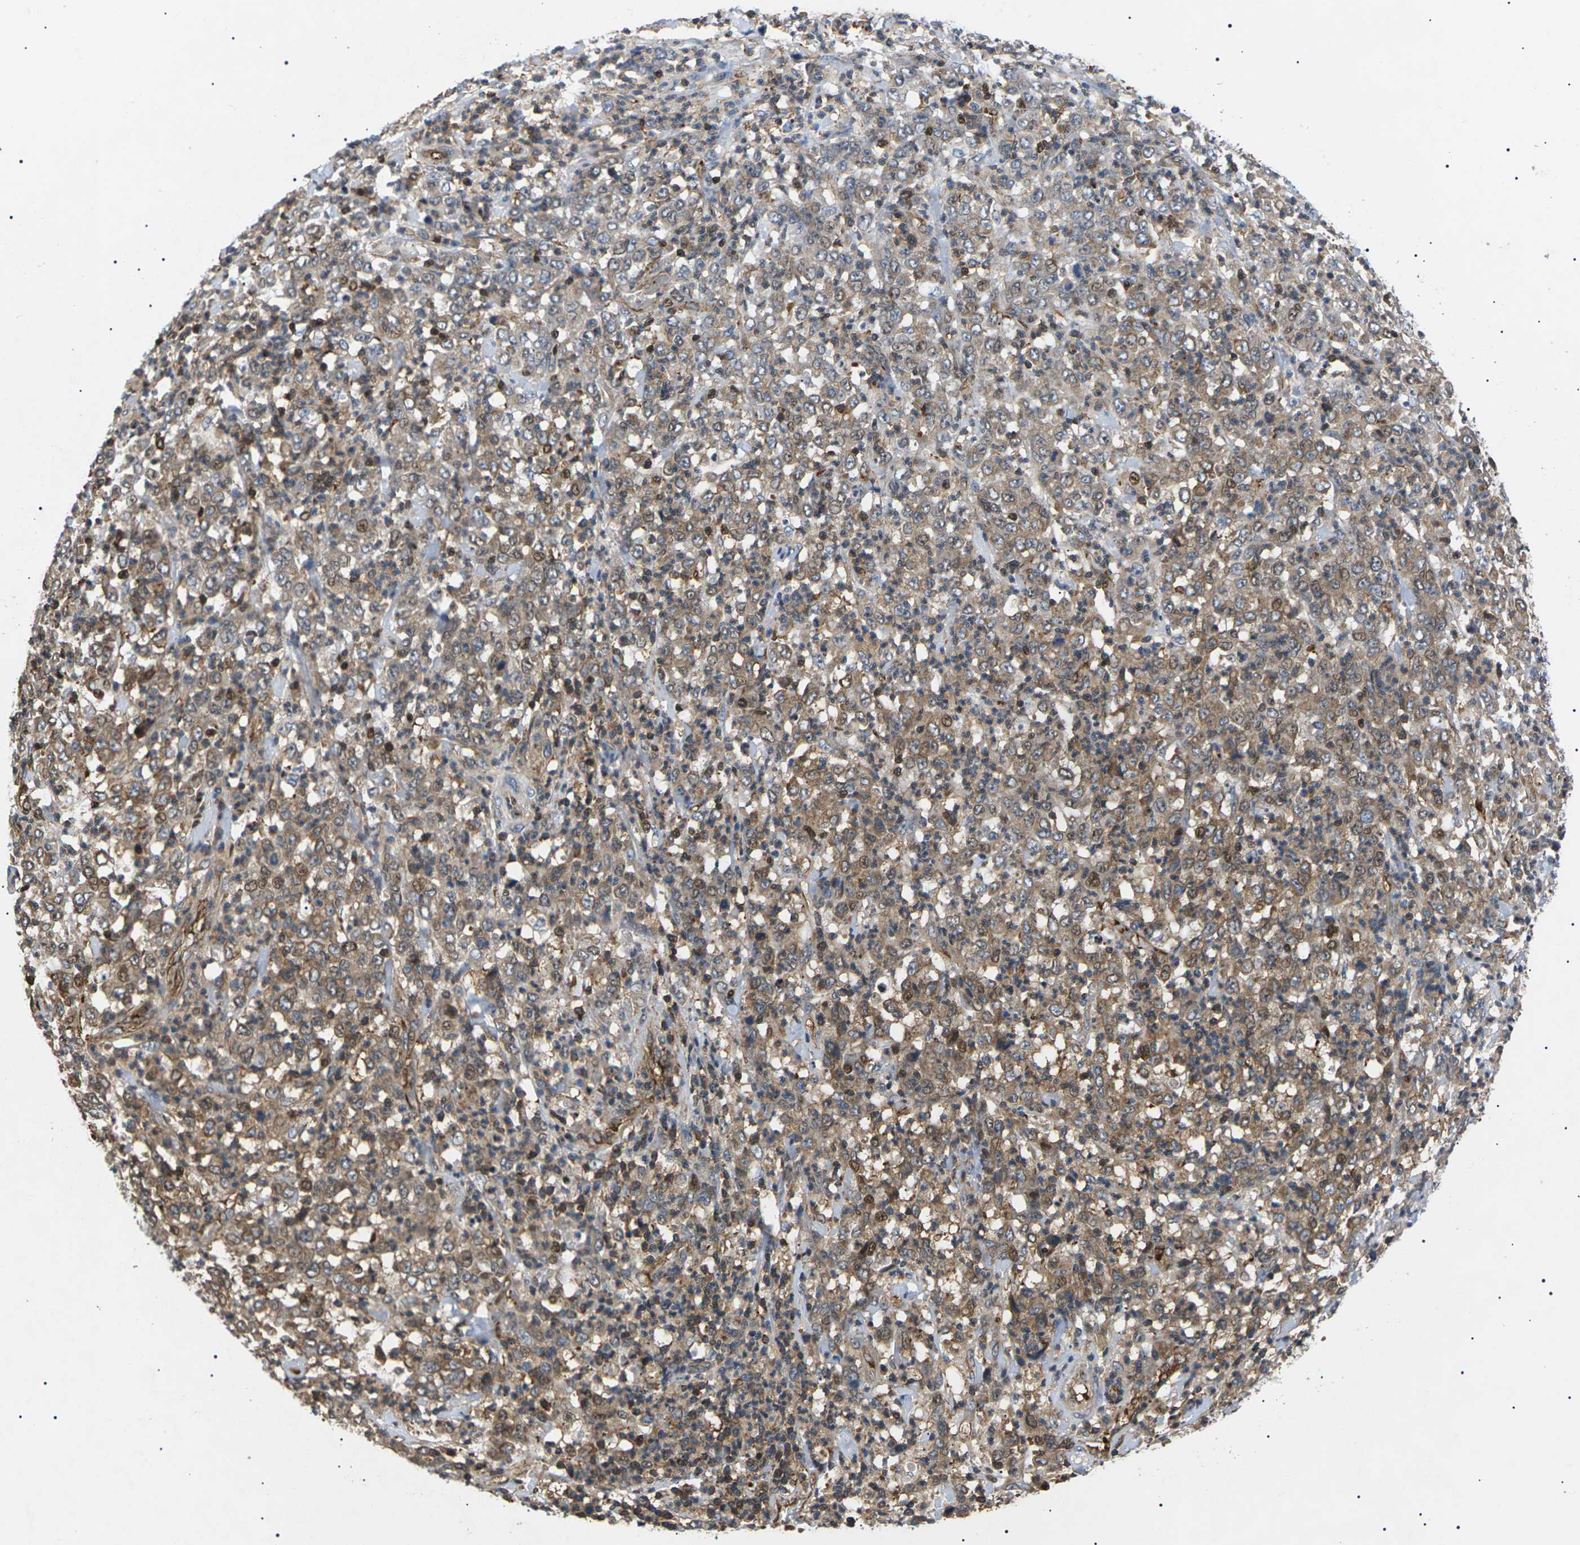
{"staining": {"intensity": "moderate", "quantity": ">75%", "location": "cytoplasmic/membranous"}, "tissue": "stomach cancer", "cell_type": "Tumor cells", "image_type": "cancer", "snomed": [{"axis": "morphology", "description": "Adenocarcinoma, NOS"}, {"axis": "topography", "description": "Stomach, lower"}], "caption": "Protein staining displays moderate cytoplasmic/membranous staining in about >75% of tumor cells in stomach cancer (adenocarcinoma). The staining is performed using DAB (3,3'-diaminobenzidine) brown chromogen to label protein expression. The nuclei are counter-stained blue using hematoxylin.", "gene": "TMTC4", "patient": {"sex": "female", "age": 71}}